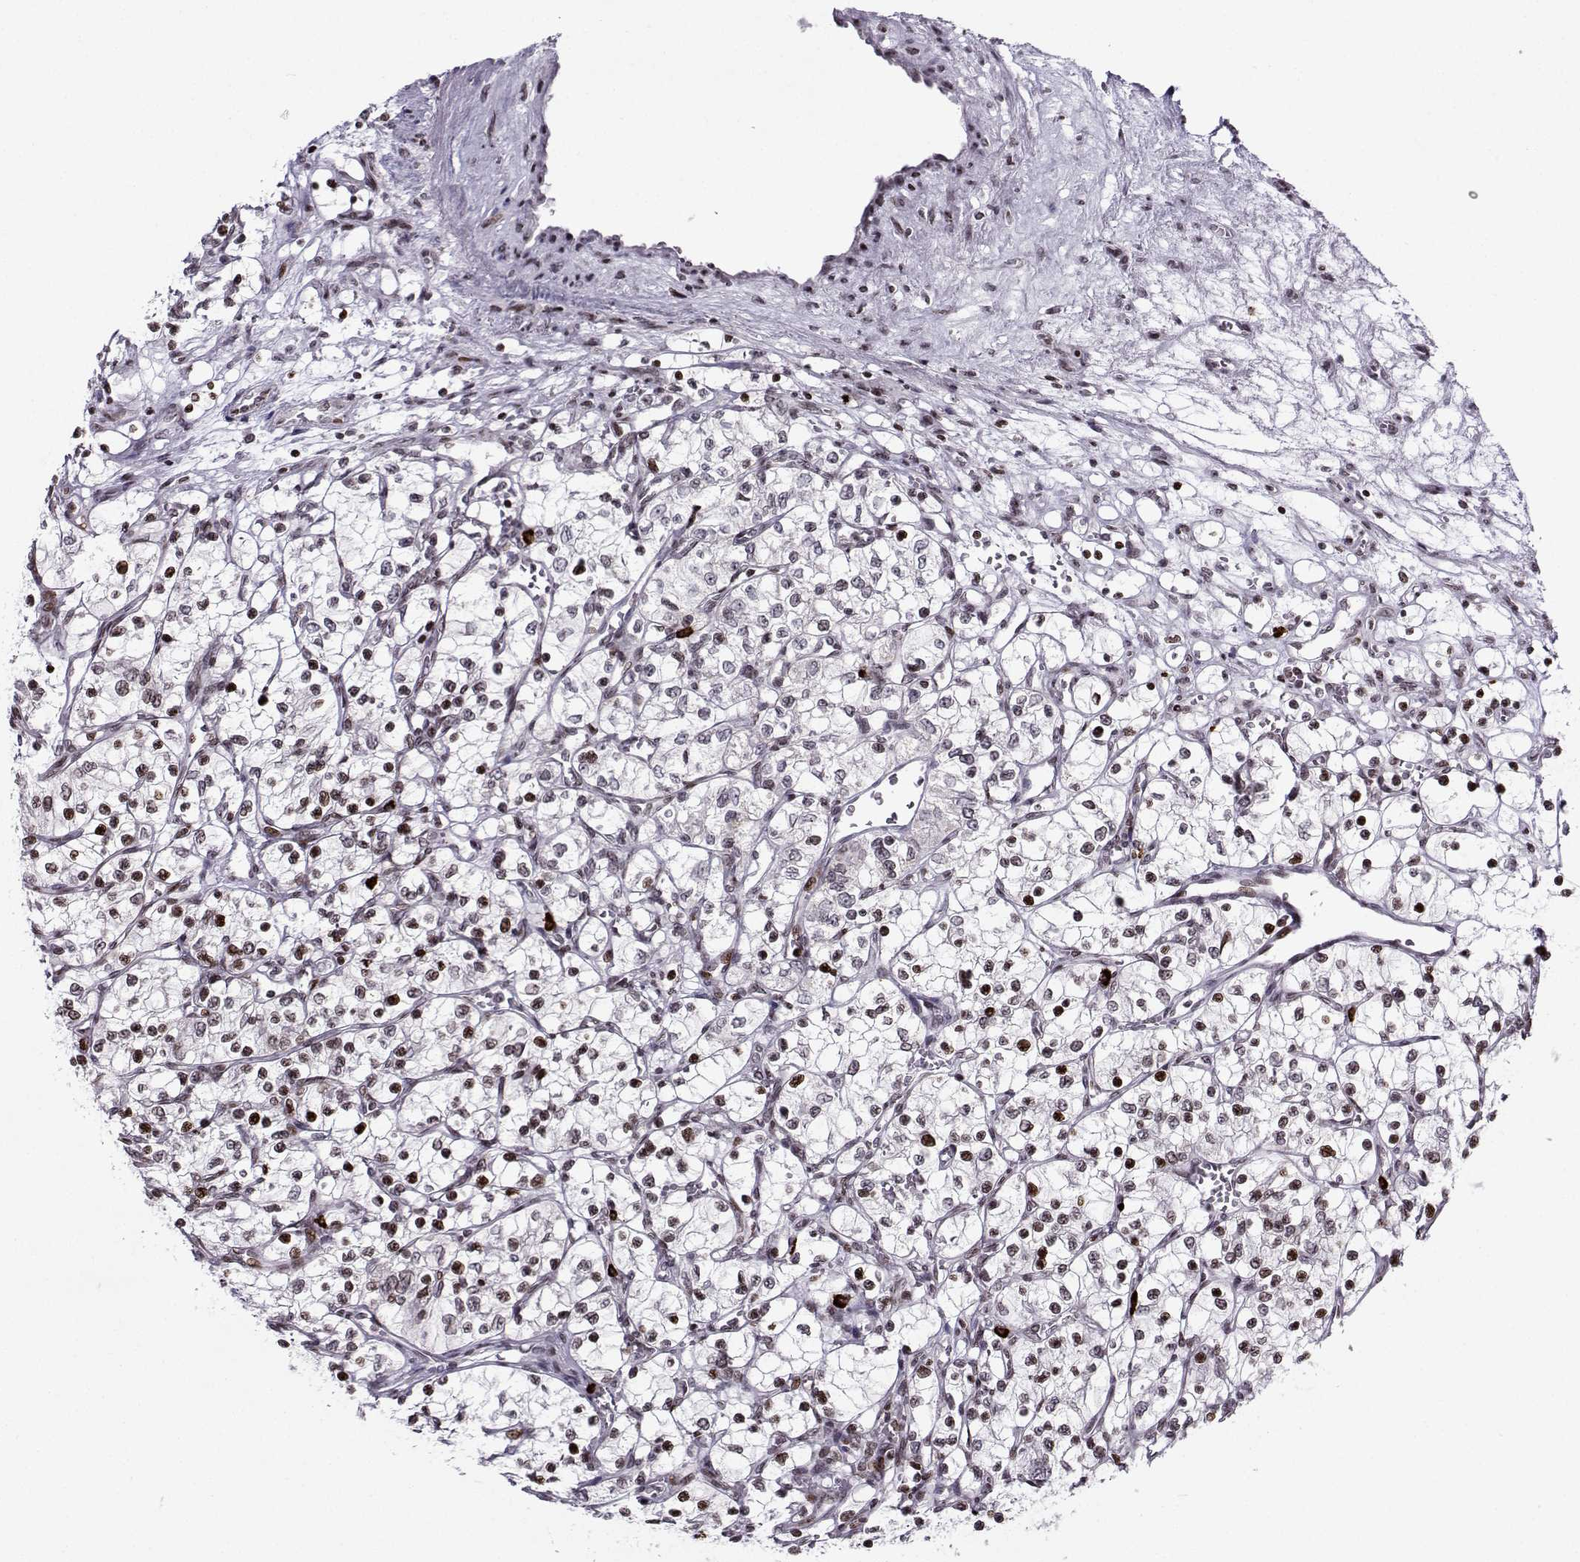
{"staining": {"intensity": "strong", "quantity": "25%-75%", "location": "nuclear"}, "tissue": "renal cancer", "cell_type": "Tumor cells", "image_type": "cancer", "snomed": [{"axis": "morphology", "description": "Adenocarcinoma, NOS"}, {"axis": "topography", "description": "Kidney"}], "caption": "Human renal adenocarcinoma stained for a protein (brown) displays strong nuclear positive expression in about 25%-75% of tumor cells.", "gene": "ZNF19", "patient": {"sex": "female", "age": 69}}